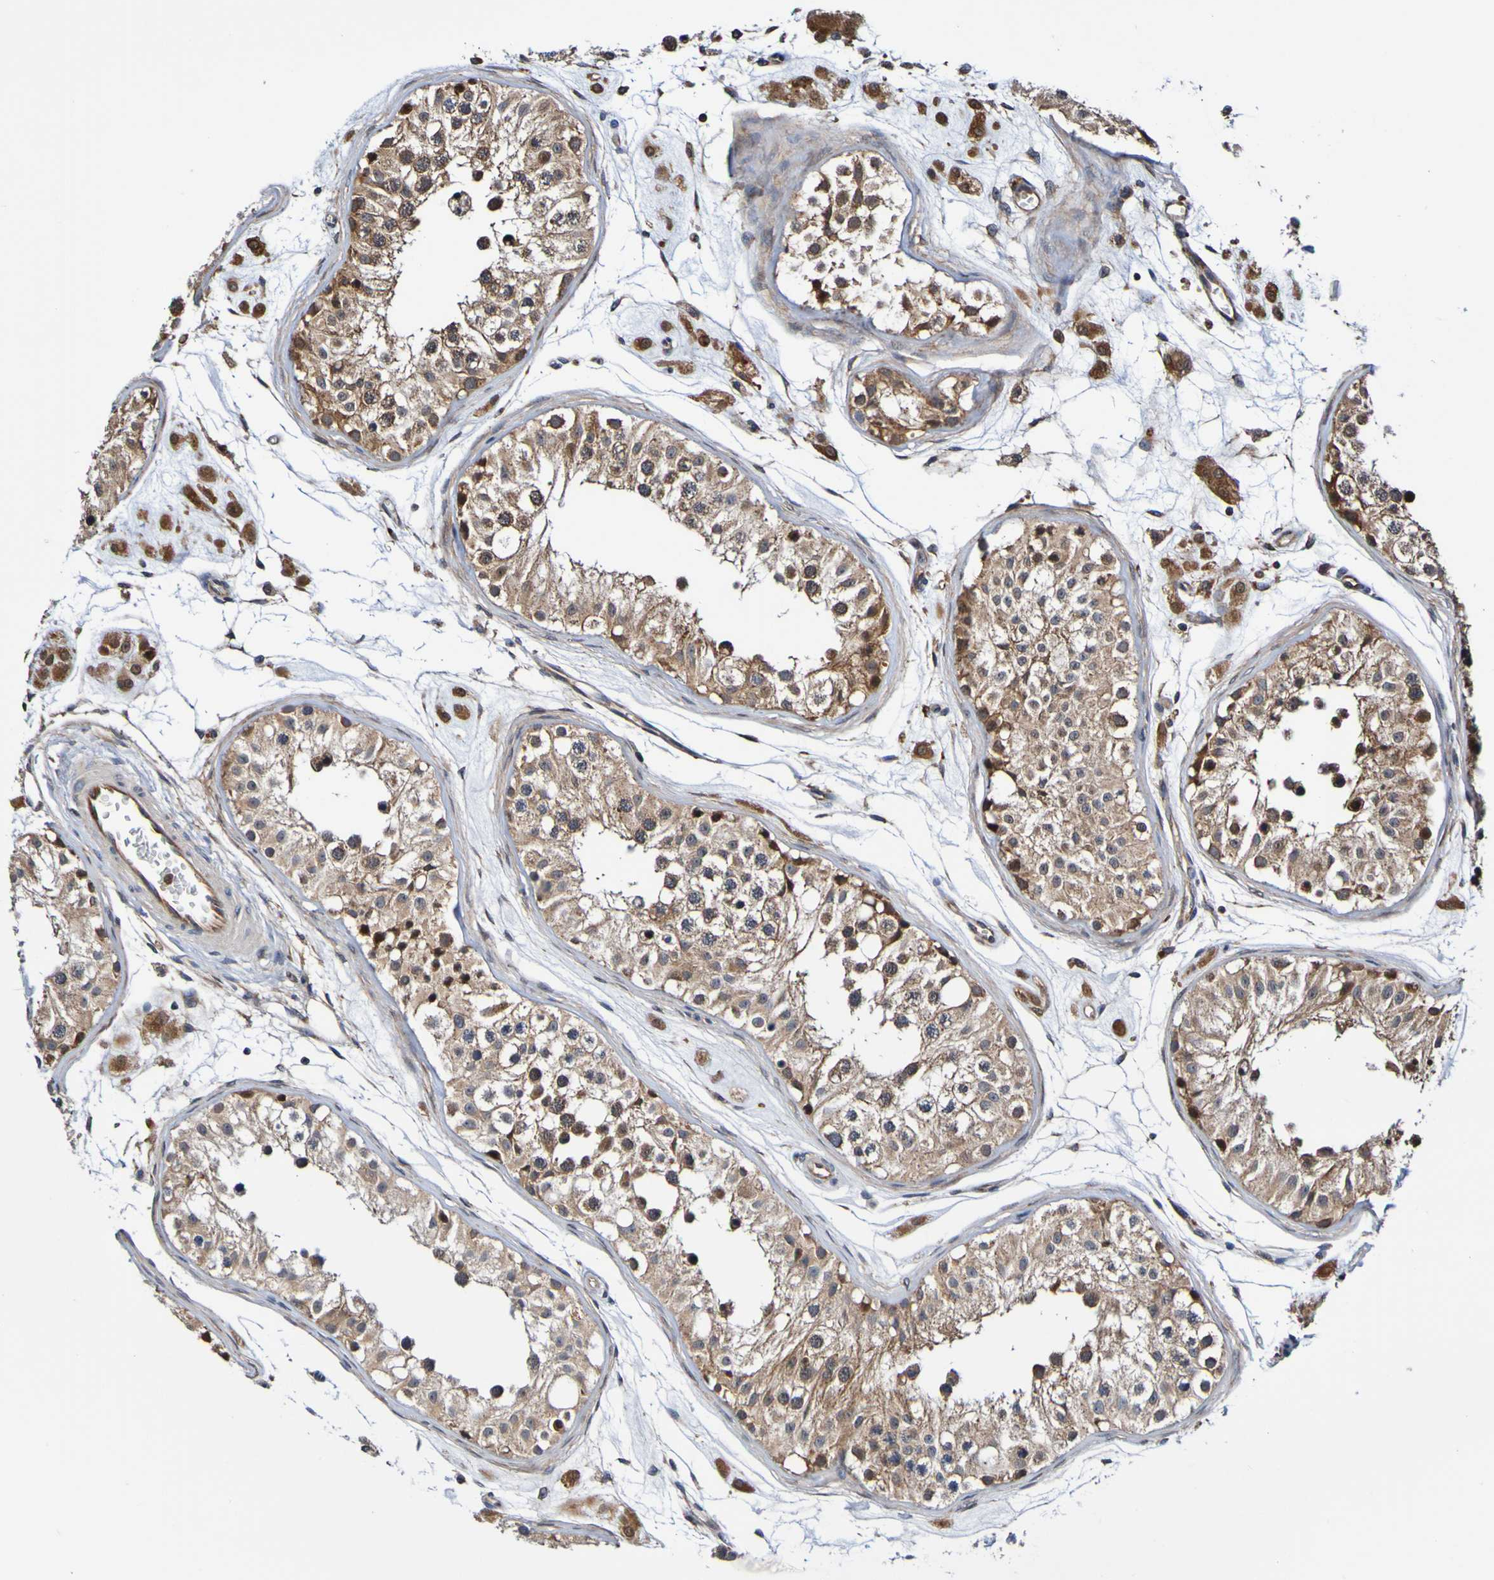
{"staining": {"intensity": "moderate", "quantity": ">75%", "location": "cytoplasmic/membranous"}, "tissue": "testis", "cell_type": "Cells in seminiferous ducts", "image_type": "normal", "snomed": [{"axis": "morphology", "description": "Normal tissue, NOS"}, {"axis": "morphology", "description": "Adenocarcinoma, metastatic, NOS"}, {"axis": "topography", "description": "Testis"}], "caption": "This histopathology image exhibits benign testis stained with immunohistochemistry to label a protein in brown. The cytoplasmic/membranous of cells in seminiferous ducts show moderate positivity for the protein. Nuclei are counter-stained blue.", "gene": "AXIN1", "patient": {"sex": "male", "age": 26}}